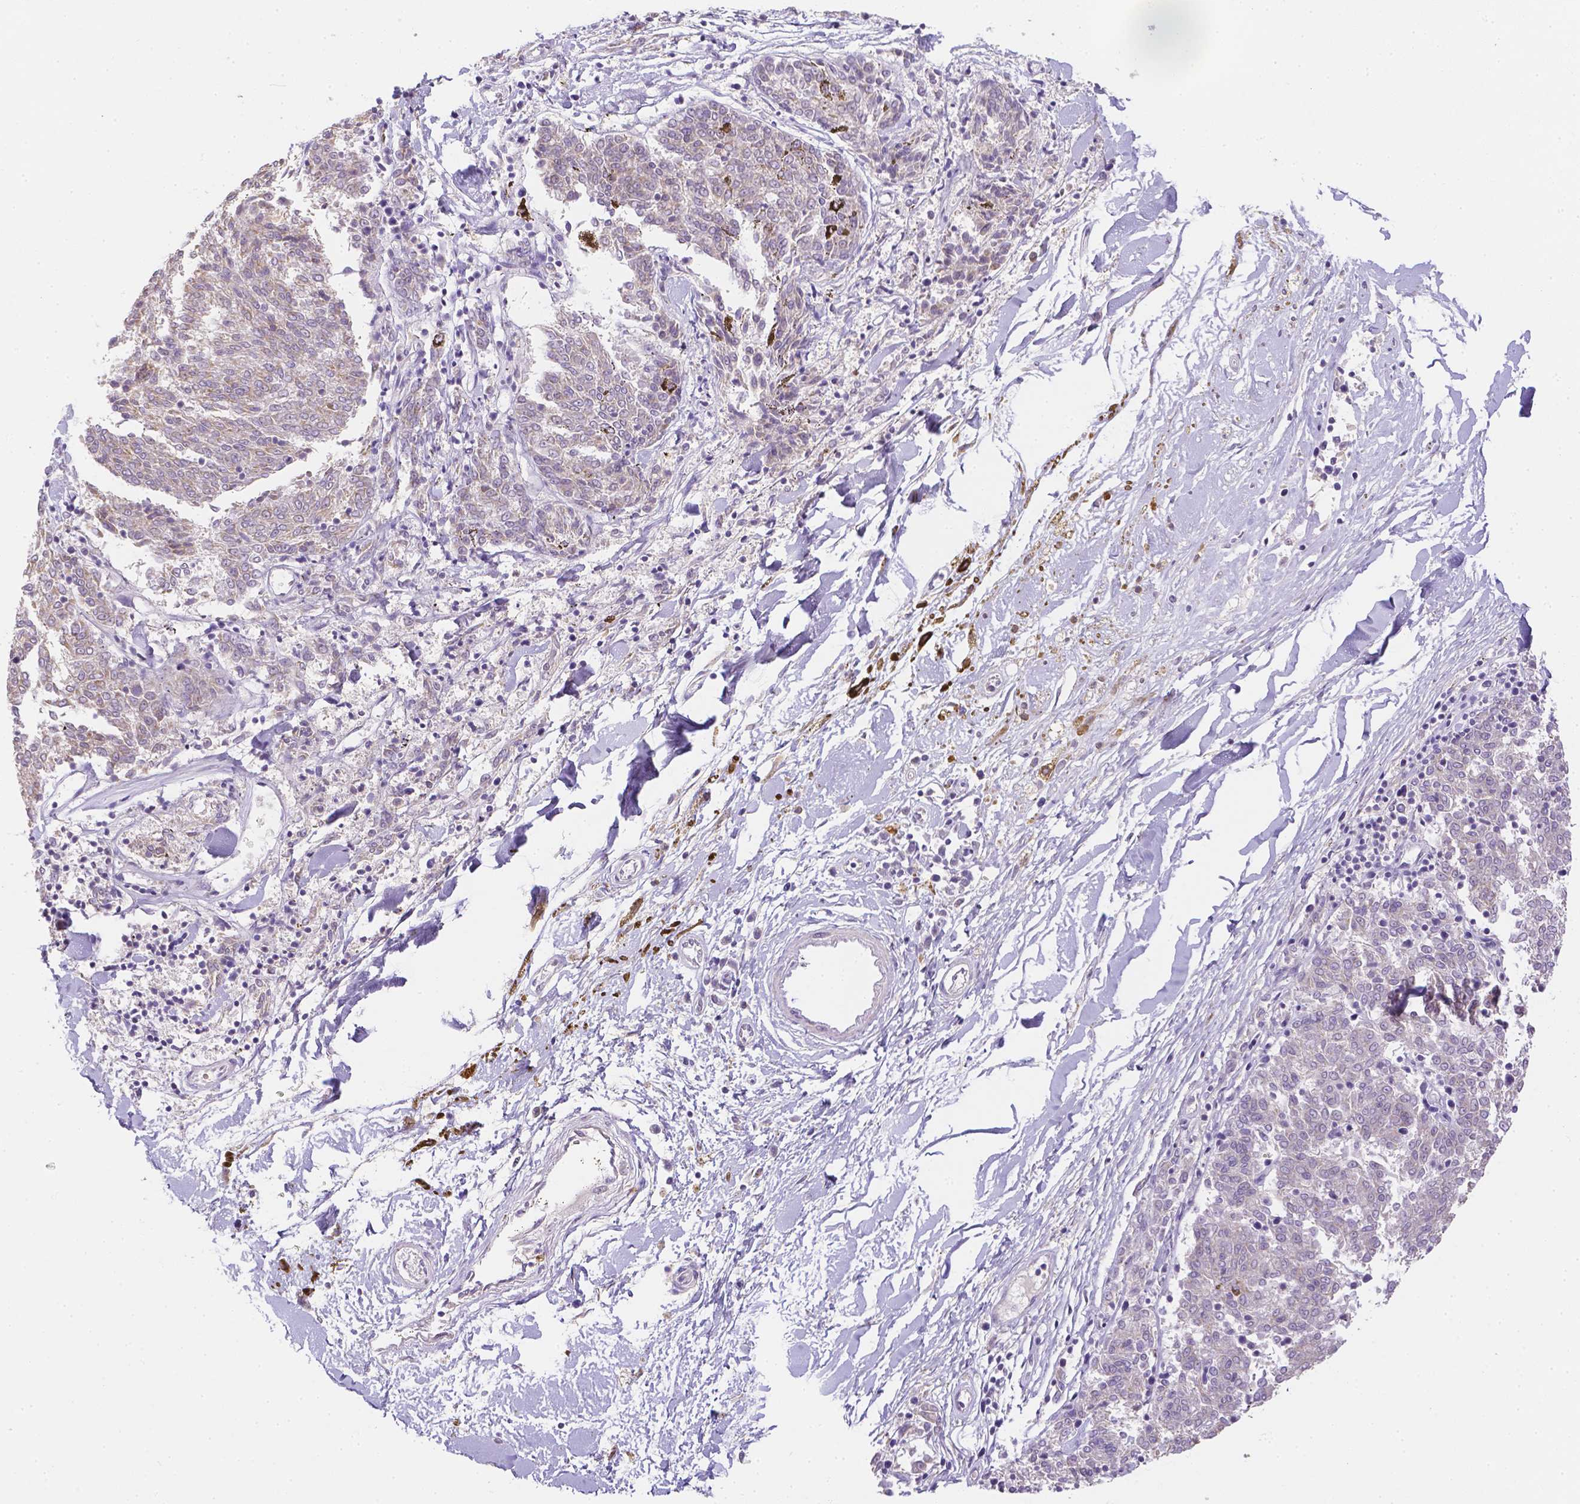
{"staining": {"intensity": "negative", "quantity": "none", "location": "none"}, "tissue": "melanoma", "cell_type": "Tumor cells", "image_type": "cancer", "snomed": [{"axis": "morphology", "description": "Malignant melanoma, NOS"}, {"axis": "topography", "description": "Skin"}], "caption": "Immunohistochemical staining of melanoma displays no significant positivity in tumor cells. Brightfield microscopy of immunohistochemistry (IHC) stained with DAB (brown) and hematoxylin (blue), captured at high magnification.", "gene": "ZNF280B", "patient": {"sex": "female", "age": 72}}